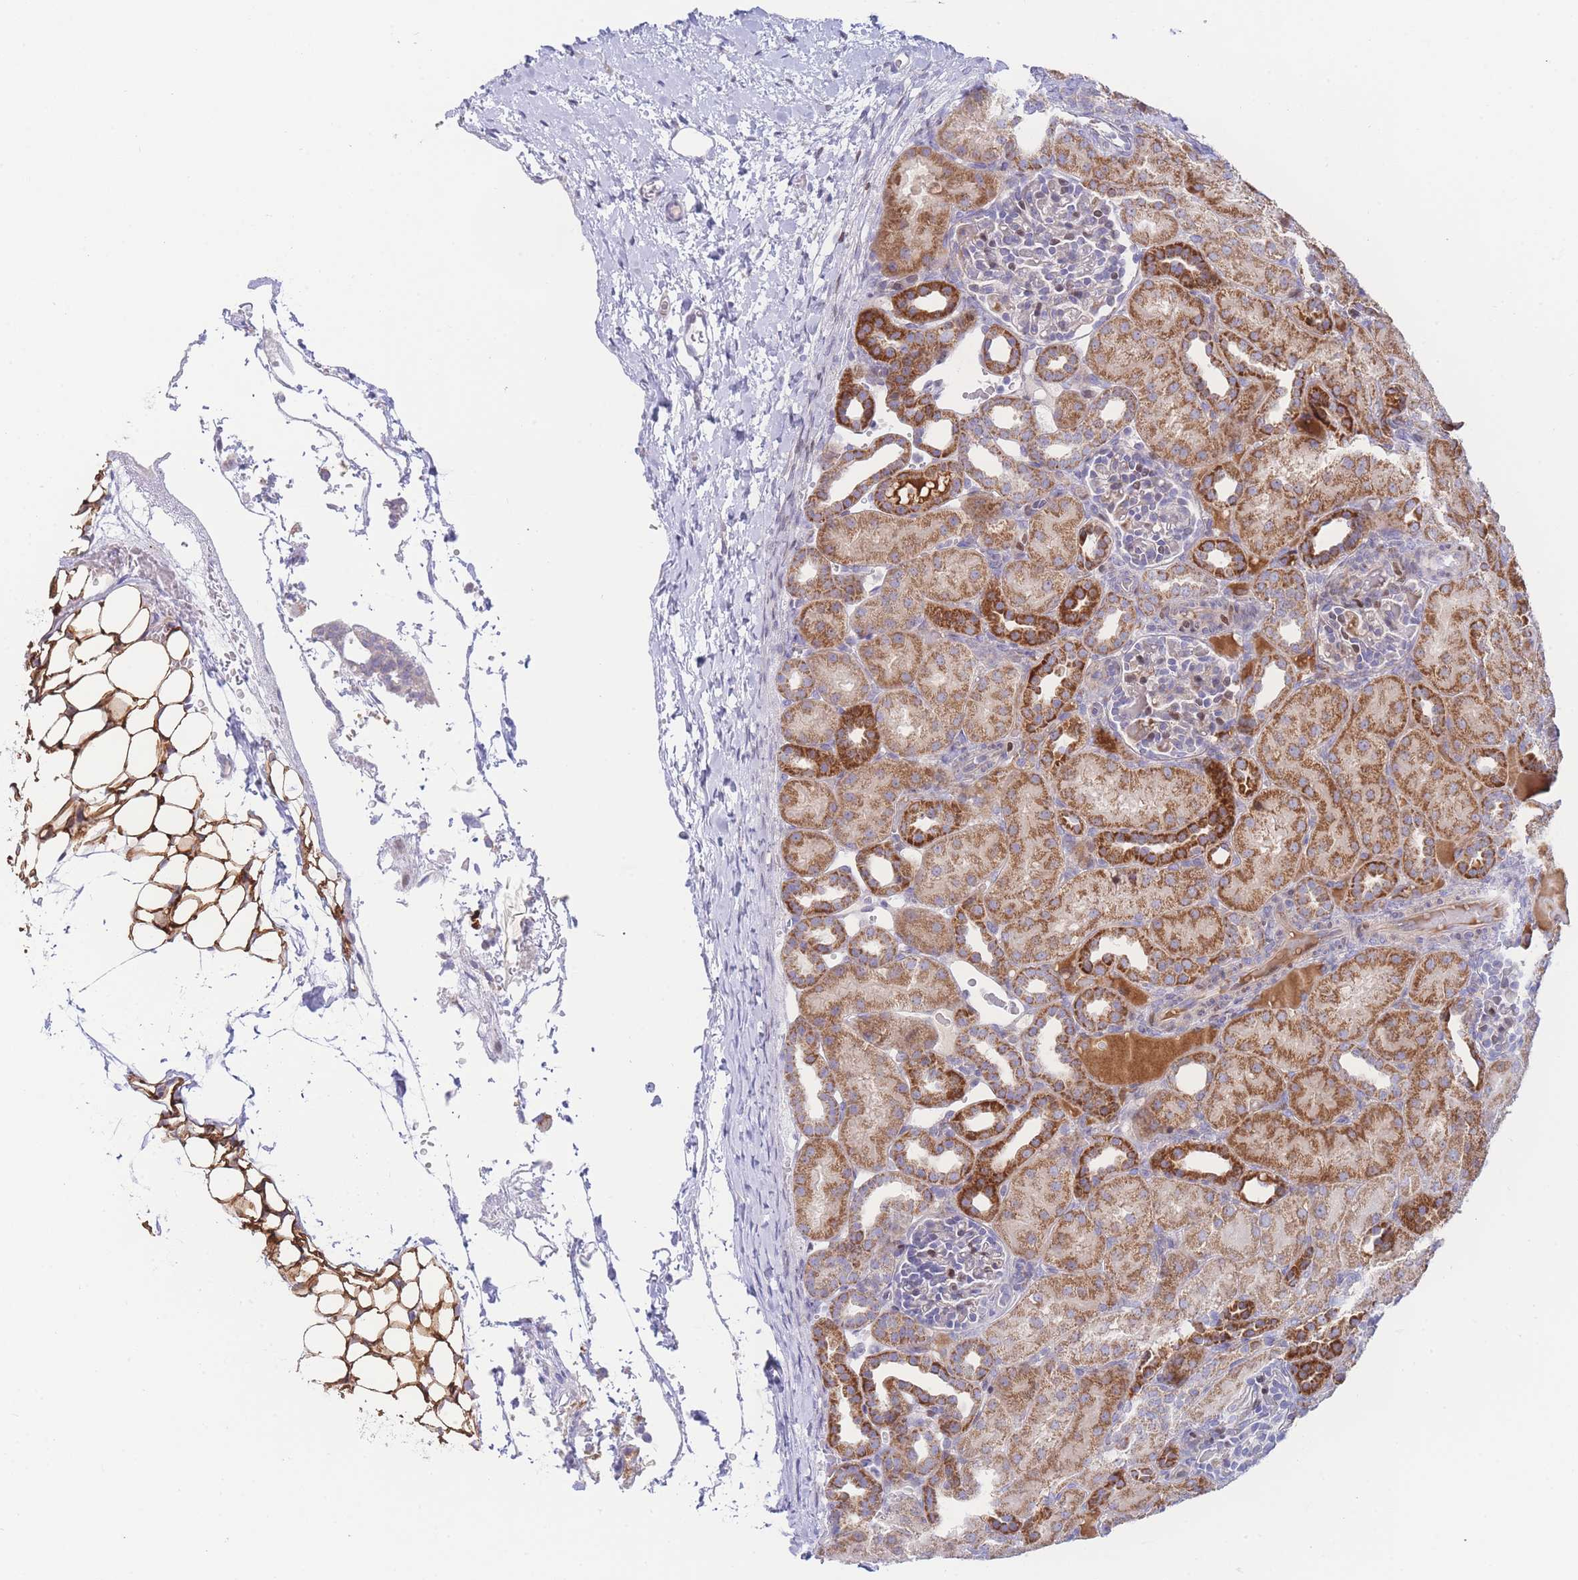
{"staining": {"intensity": "moderate", "quantity": "<25%", "location": "cytoplasmic/membranous"}, "tissue": "kidney", "cell_type": "Cells in glomeruli", "image_type": "normal", "snomed": [{"axis": "morphology", "description": "Normal tissue, NOS"}, {"axis": "topography", "description": "Kidney"}], "caption": "Immunohistochemical staining of benign kidney shows moderate cytoplasmic/membranous protein staining in approximately <25% of cells in glomeruli. The staining was performed using DAB (3,3'-diaminobenzidine), with brown indicating positive protein expression. Nuclei are stained blue with hematoxylin.", "gene": "GPAM", "patient": {"sex": "male", "age": 1}}